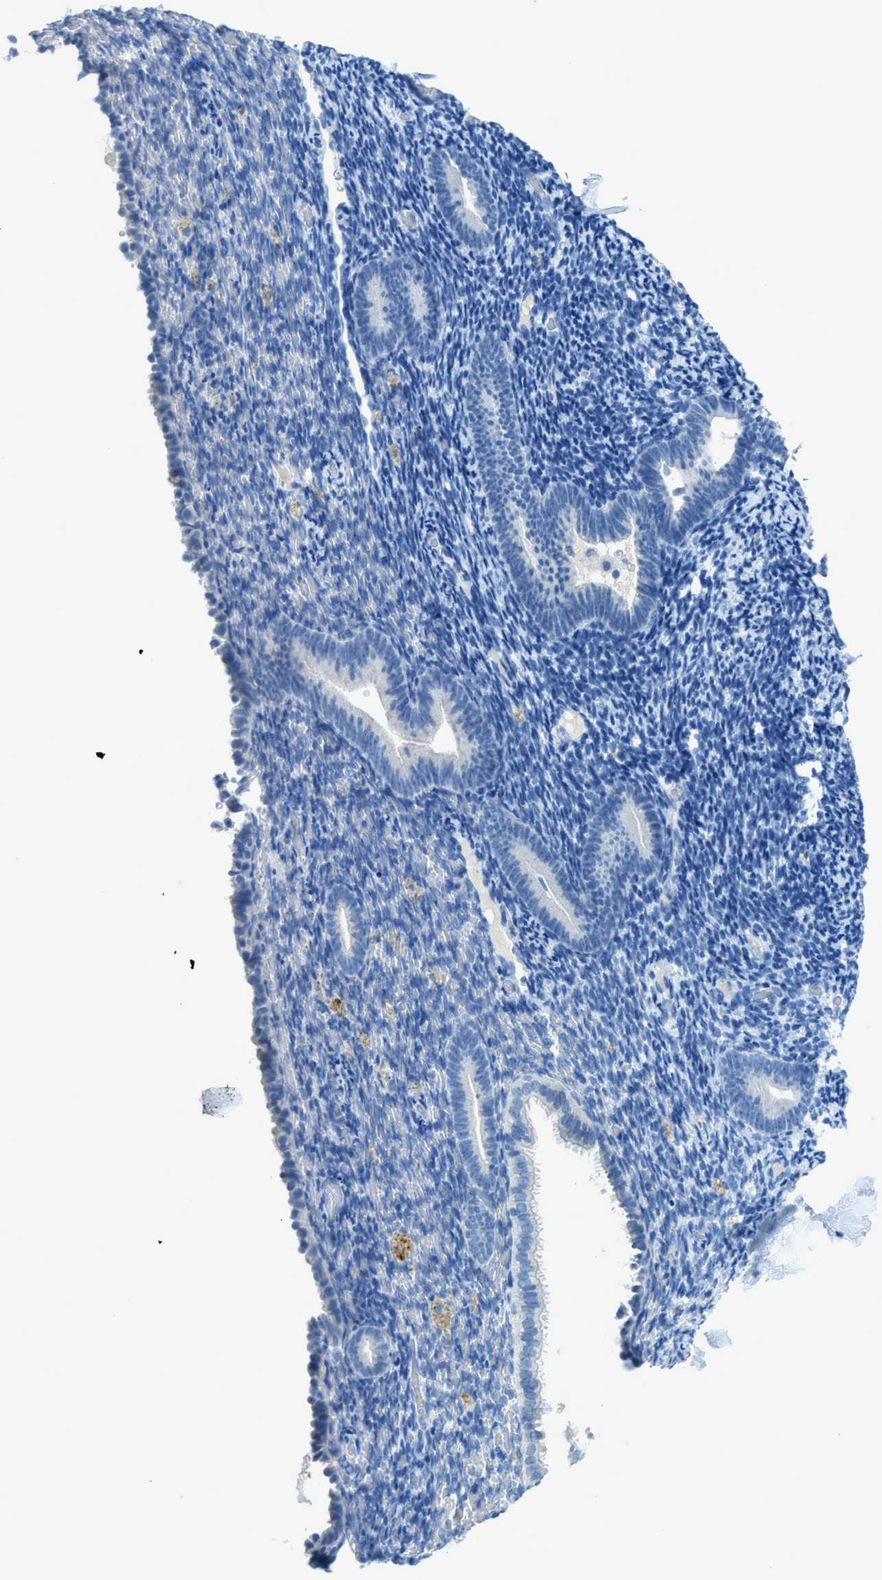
{"staining": {"intensity": "negative", "quantity": "none", "location": "none"}, "tissue": "endometrium", "cell_type": "Cells in endometrial stroma", "image_type": "normal", "snomed": [{"axis": "morphology", "description": "Normal tissue, NOS"}, {"axis": "topography", "description": "Endometrium"}], "caption": "Cells in endometrial stroma show no significant staining in benign endometrium. (DAB (3,3'-diaminobenzidine) immunohistochemistry visualized using brightfield microscopy, high magnification).", "gene": "ACAN", "patient": {"sex": "female", "age": 51}}